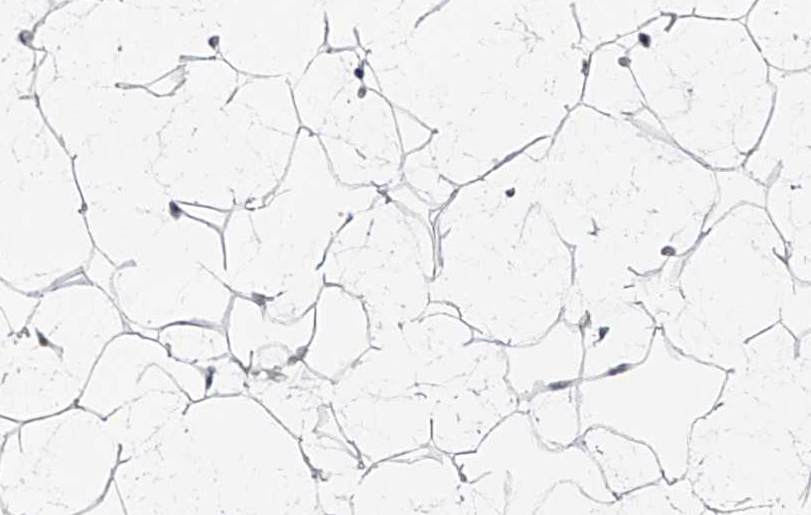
{"staining": {"intensity": "negative", "quantity": "none", "location": "none"}, "tissue": "adipose tissue", "cell_type": "Adipocytes", "image_type": "normal", "snomed": [{"axis": "morphology", "description": "Normal tissue, NOS"}, {"axis": "topography", "description": "Breast"}], "caption": "Immunohistochemical staining of normal human adipose tissue reveals no significant expression in adipocytes. (DAB (3,3'-diaminobenzidine) IHC, high magnification).", "gene": "DLGAP2", "patient": {"sex": "female", "age": 23}}